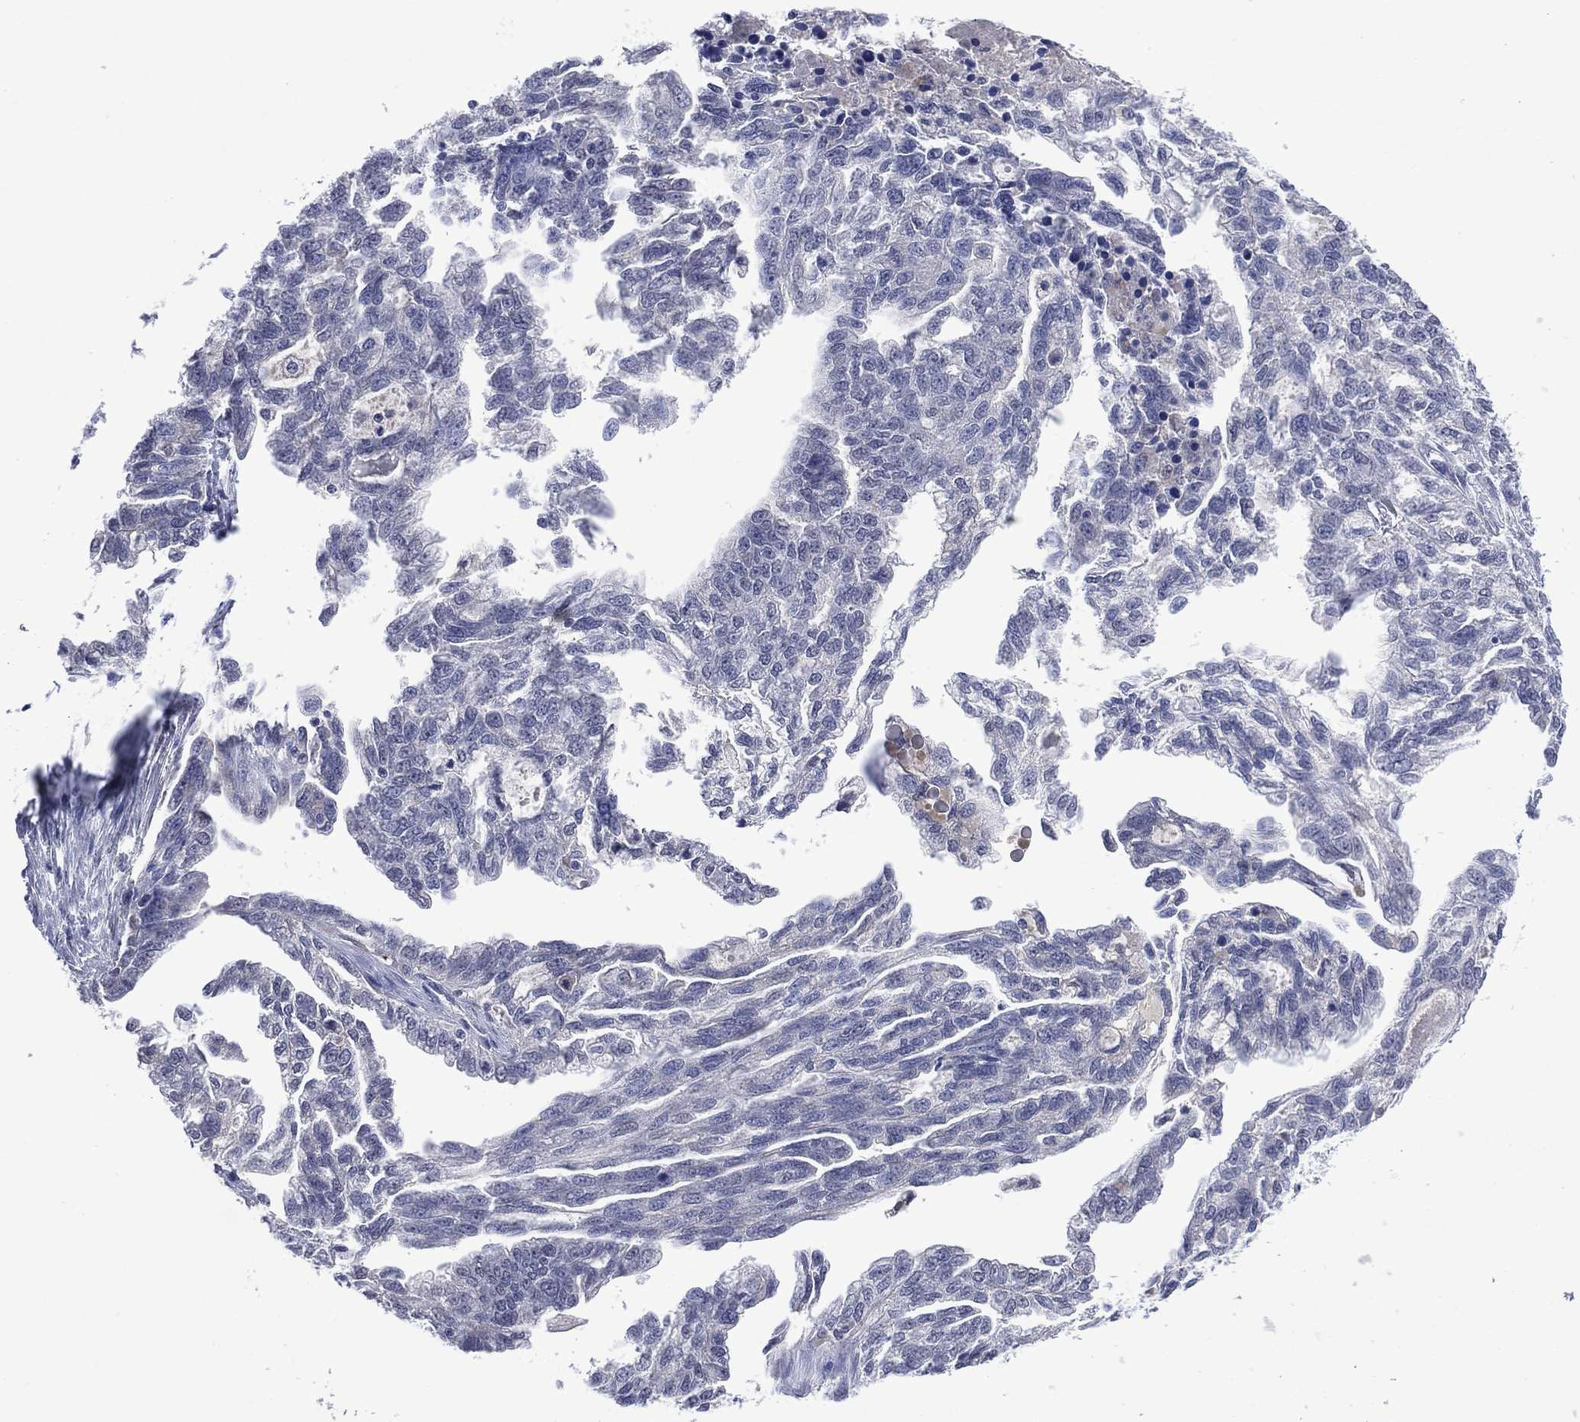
{"staining": {"intensity": "negative", "quantity": "none", "location": "none"}, "tissue": "ovarian cancer", "cell_type": "Tumor cells", "image_type": "cancer", "snomed": [{"axis": "morphology", "description": "Cystadenocarcinoma, serous, NOS"}, {"axis": "topography", "description": "Ovary"}], "caption": "Micrograph shows no significant protein staining in tumor cells of ovarian serous cystadenocarcinoma.", "gene": "ASB10", "patient": {"sex": "female", "age": 51}}